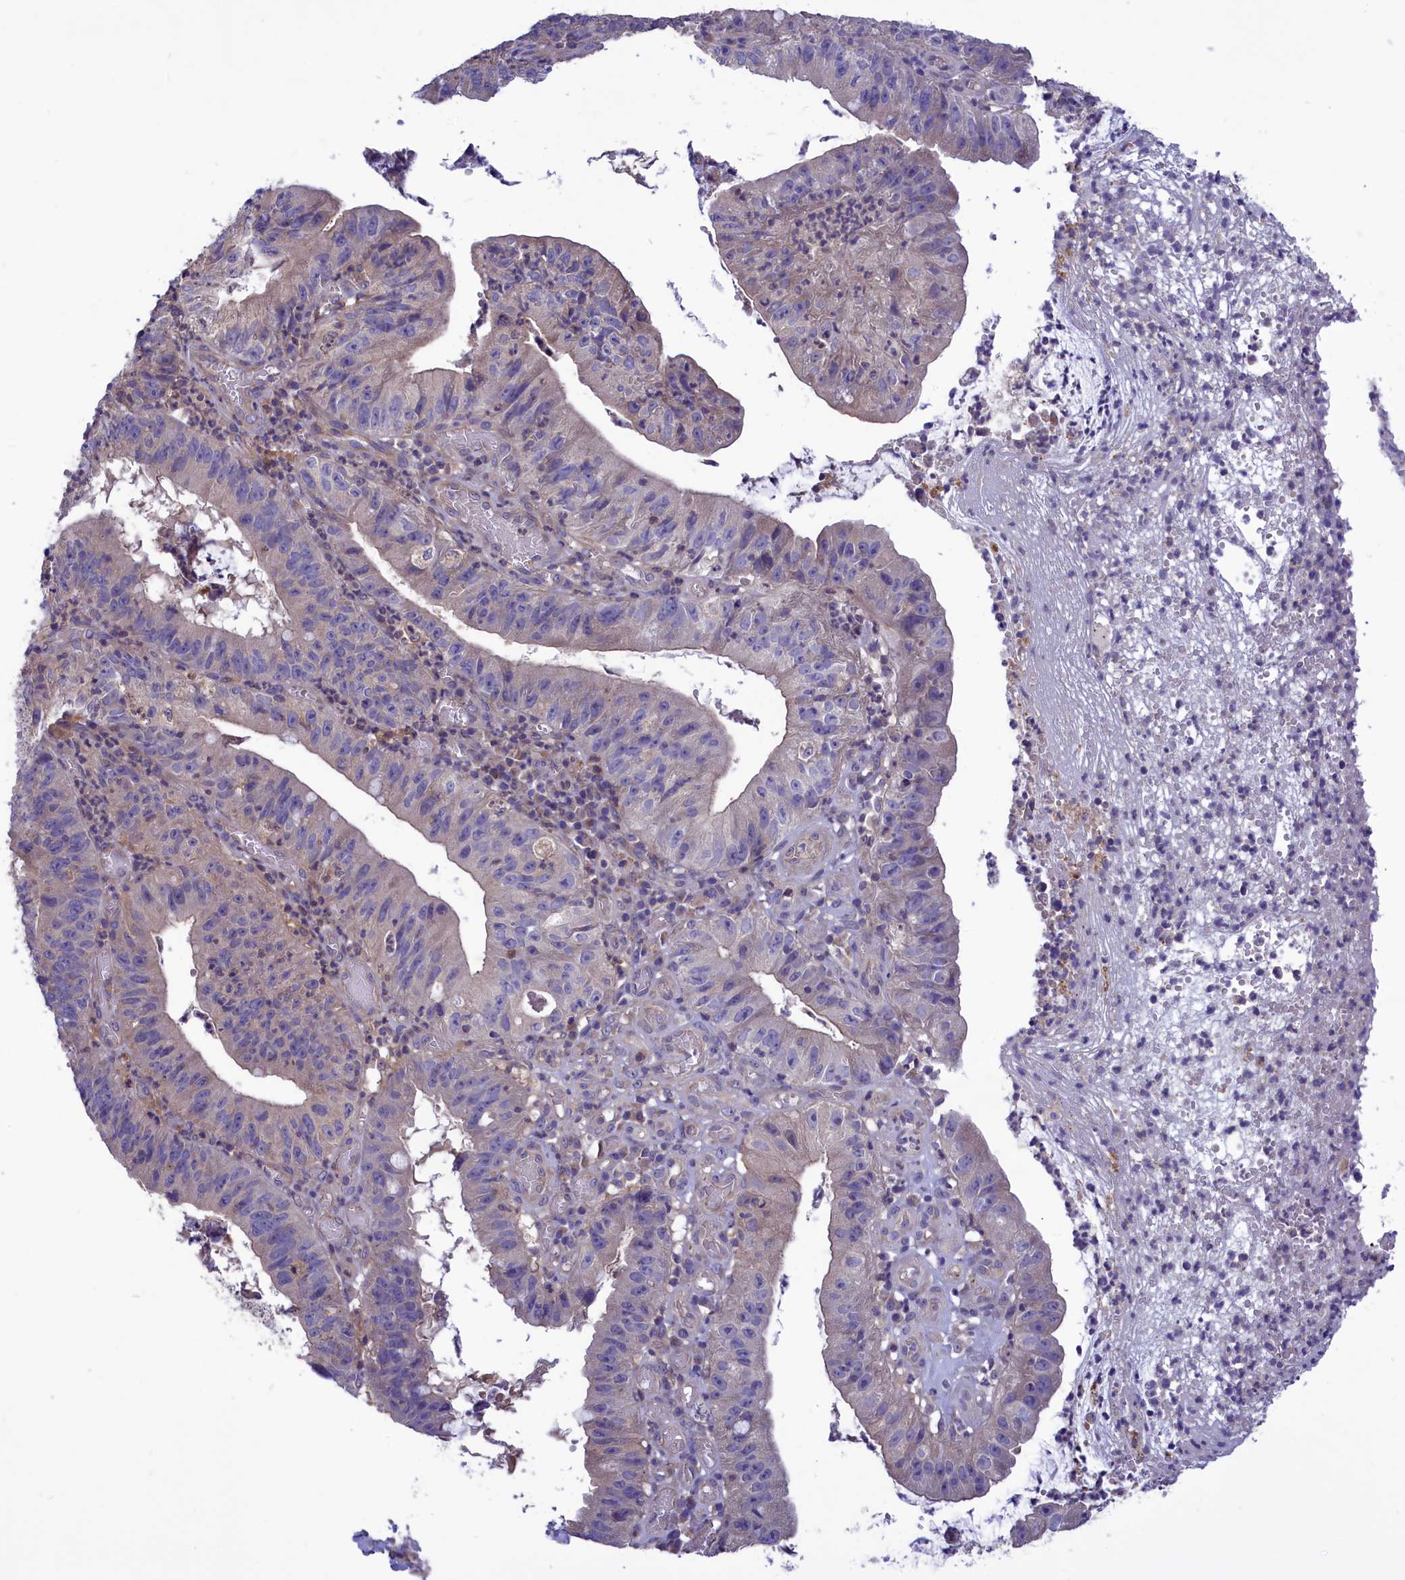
{"staining": {"intensity": "weak", "quantity": "25%-75%", "location": "cytoplasmic/membranous"}, "tissue": "stomach cancer", "cell_type": "Tumor cells", "image_type": "cancer", "snomed": [{"axis": "morphology", "description": "Adenocarcinoma, NOS"}, {"axis": "topography", "description": "Stomach"}], "caption": "High-magnification brightfield microscopy of stomach cancer (adenocarcinoma) stained with DAB (brown) and counterstained with hematoxylin (blue). tumor cells exhibit weak cytoplasmic/membranous staining is appreciated in about25%-75% of cells. (DAB (3,3'-diaminobenzidine) = brown stain, brightfield microscopy at high magnification).", "gene": "AMDHD2", "patient": {"sex": "male", "age": 59}}